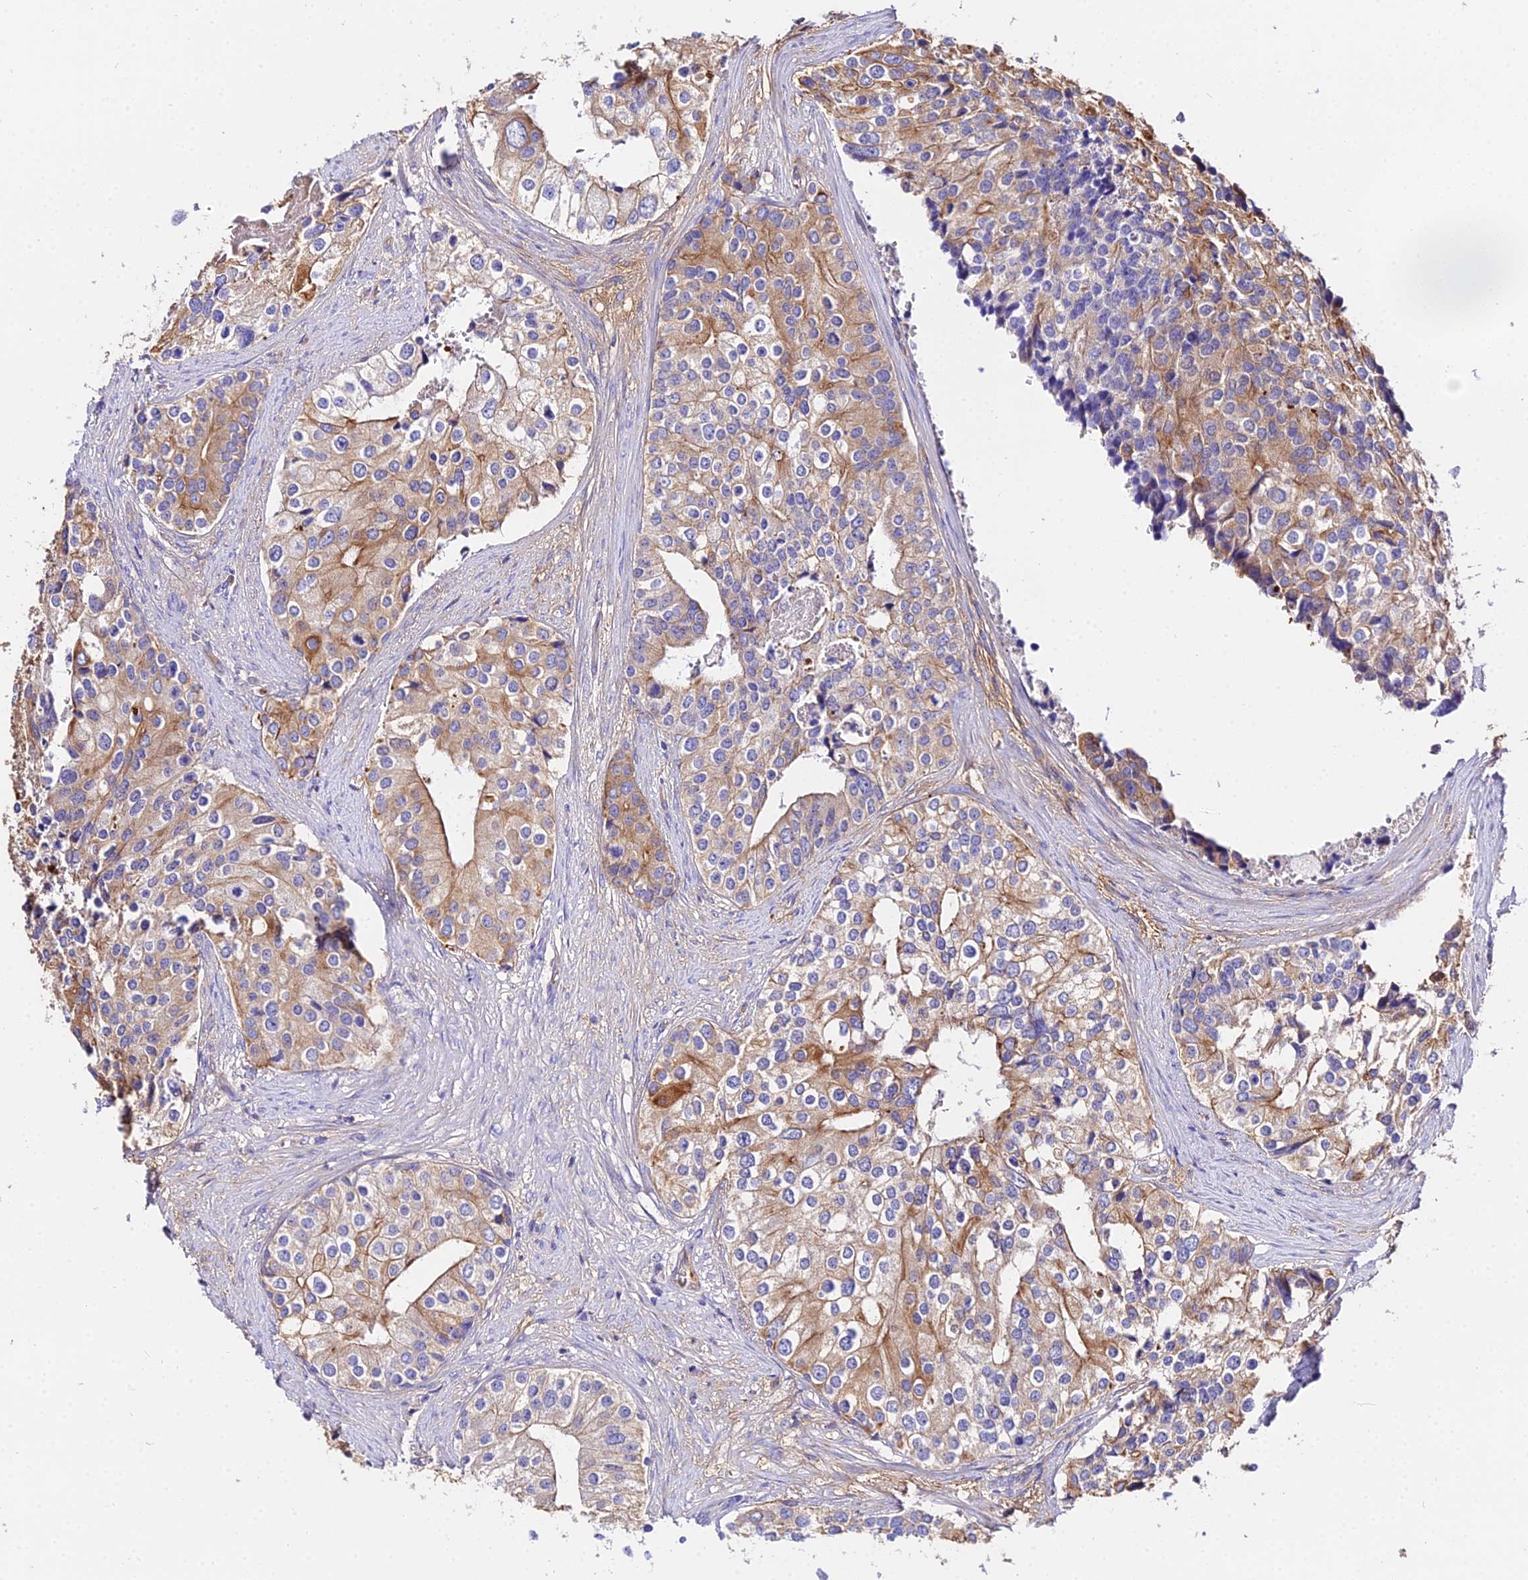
{"staining": {"intensity": "moderate", "quantity": ">75%", "location": "cytoplasmic/membranous"}, "tissue": "prostate cancer", "cell_type": "Tumor cells", "image_type": "cancer", "snomed": [{"axis": "morphology", "description": "Adenocarcinoma, High grade"}, {"axis": "topography", "description": "Prostate"}], "caption": "Protein expression analysis of prostate cancer (adenocarcinoma (high-grade)) displays moderate cytoplasmic/membranous staining in approximately >75% of tumor cells. (Stains: DAB (3,3'-diaminobenzidine) in brown, nuclei in blue, Microscopy: brightfield microscopy at high magnification).", "gene": "DAW1", "patient": {"sex": "male", "age": 62}}